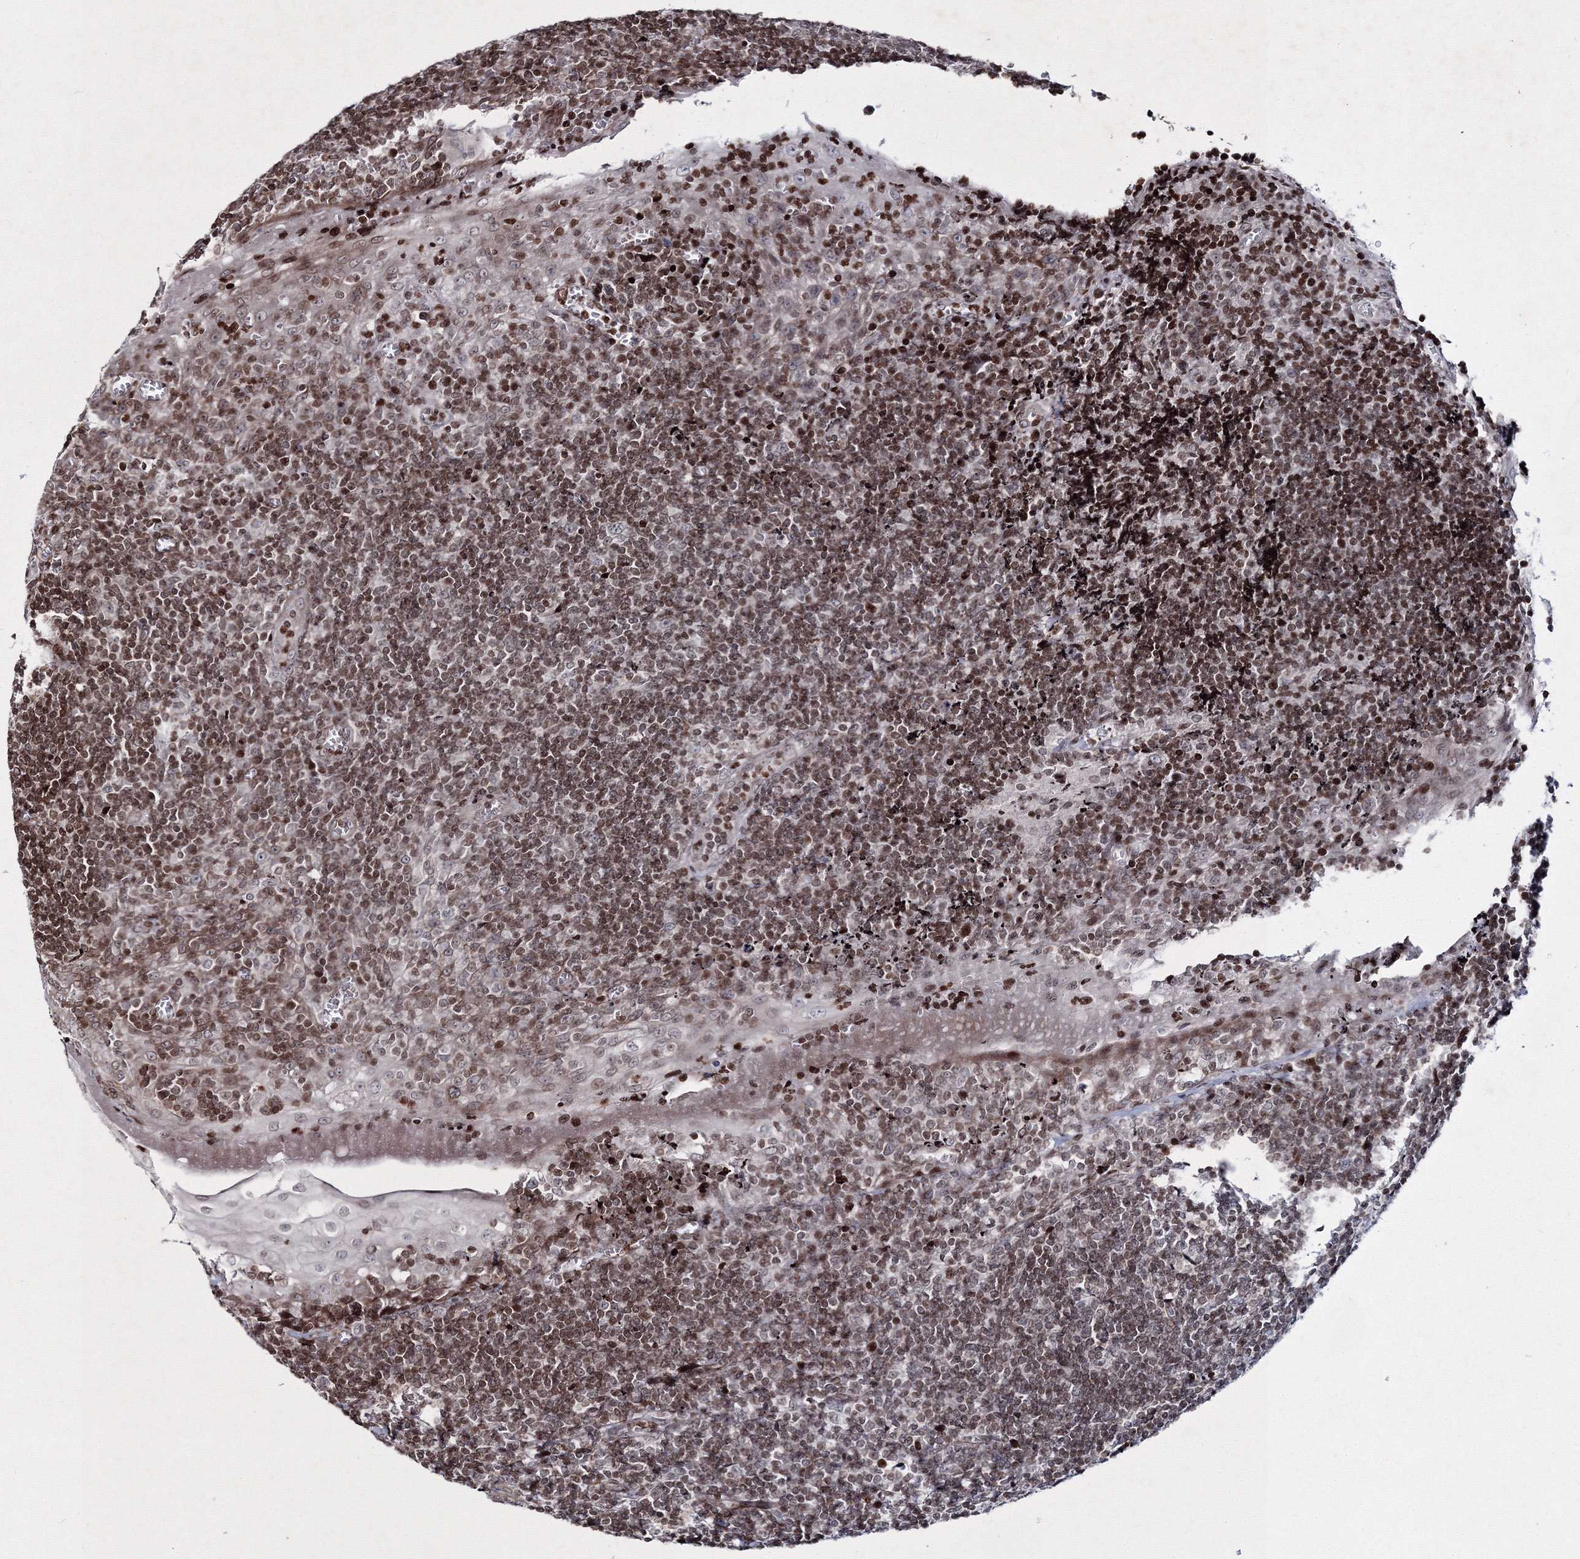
{"staining": {"intensity": "weak", "quantity": "<25%", "location": "nuclear"}, "tissue": "tonsil", "cell_type": "Germinal center cells", "image_type": "normal", "snomed": [{"axis": "morphology", "description": "Normal tissue, NOS"}, {"axis": "topography", "description": "Tonsil"}], "caption": "DAB (3,3'-diaminobenzidine) immunohistochemical staining of unremarkable human tonsil displays no significant staining in germinal center cells. The staining was performed using DAB to visualize the protein expression in brown, while the nuclei were stained in blue with hematoxylin (Magnification: 20x).", "gene": "SMIM29", "patient": {"sex": "male", "age": 37}}